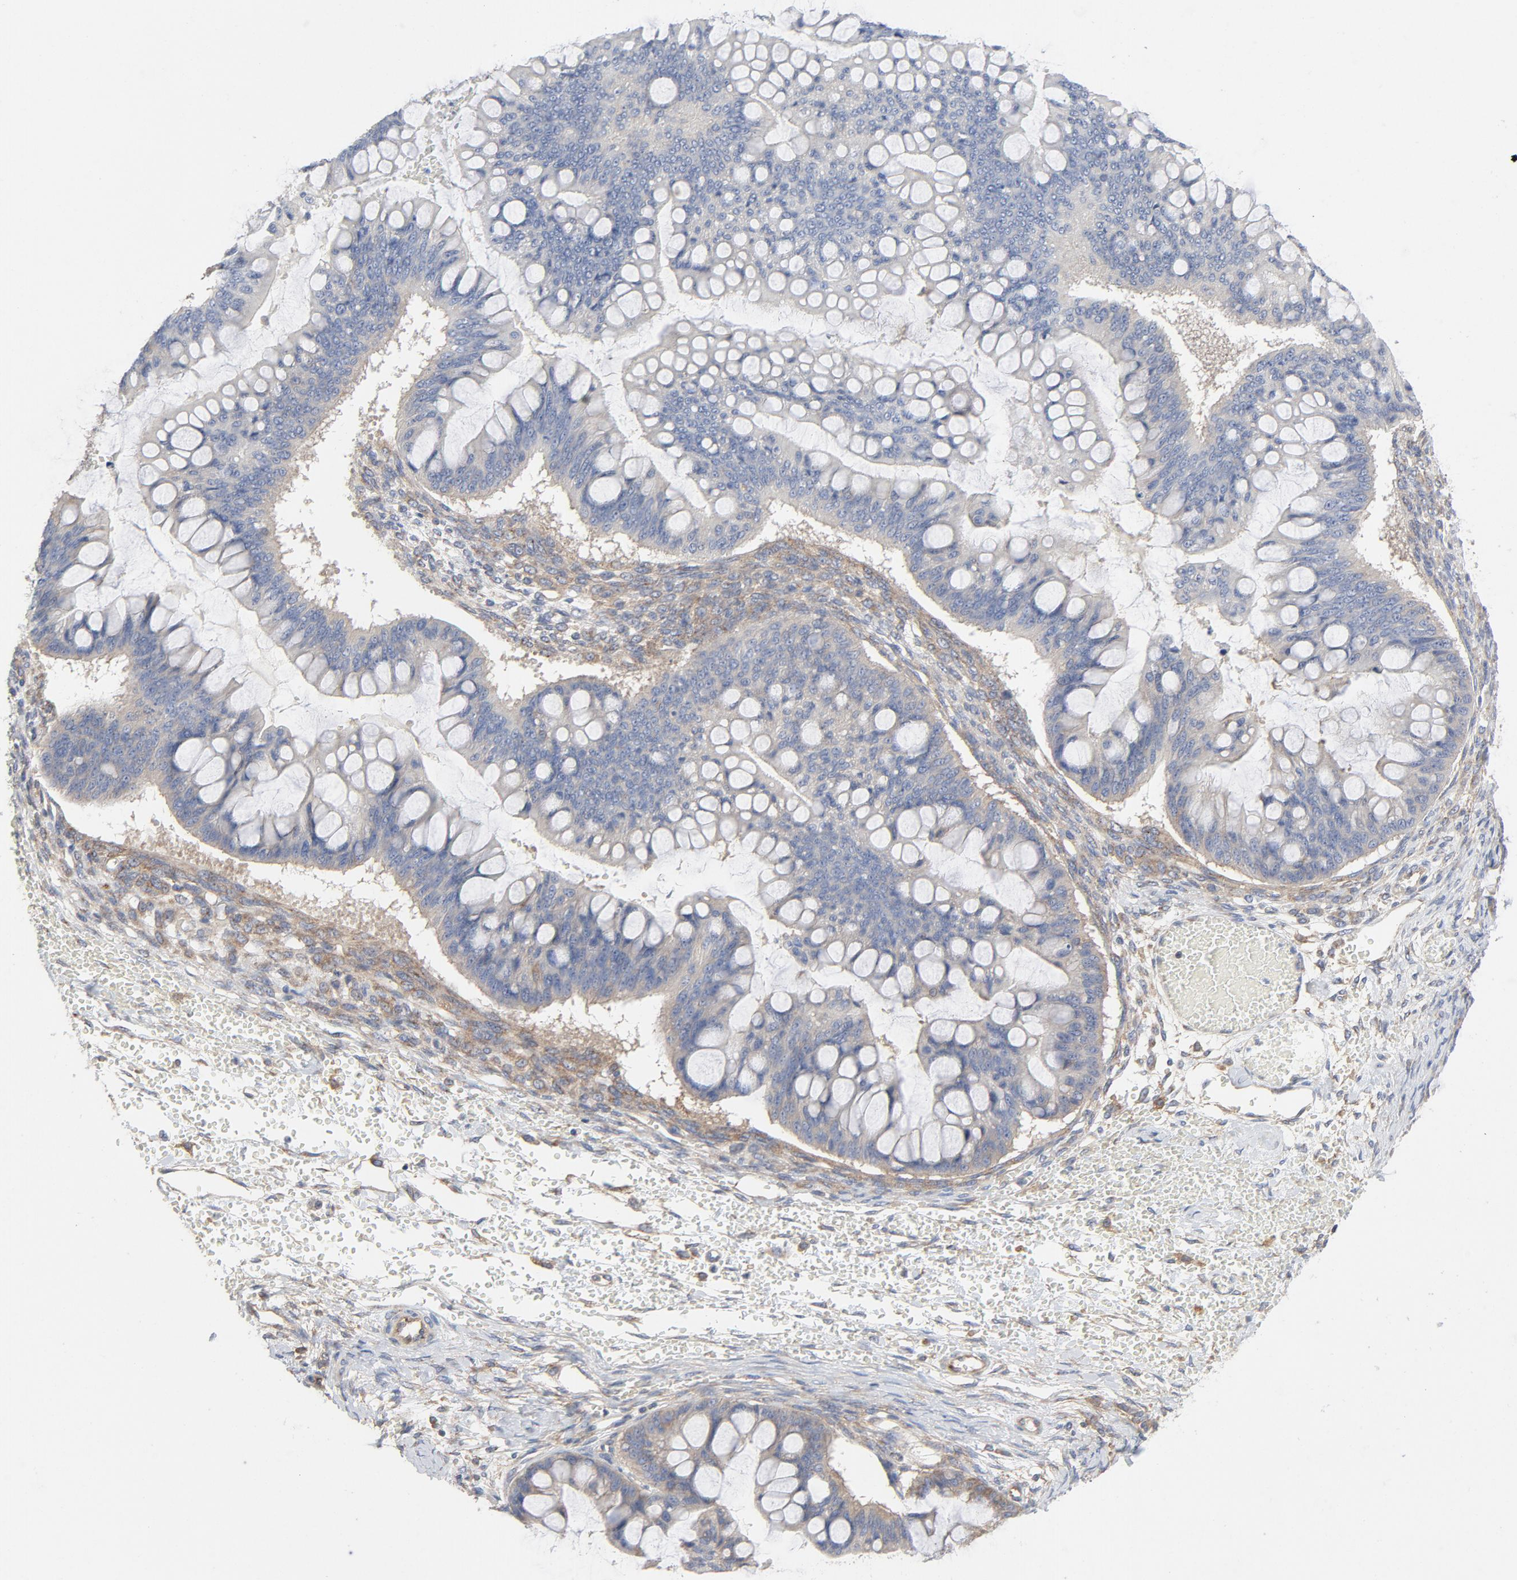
{"staining": {"intensity": "weak", "quantity": "25%-75%", "location": "cytoplasmic/membranous"}, "tissue": "ovarian cancer", "cell_type": "Tumor cells", "image_type": "cancer", "snomed": [{"axis": "morphology", "description": "Cystadenocarcinoma, mucinous, NOS"}, {"axis": "topography", "description": "Ovary"}], "caption": "The photomicrograph demonstrates immunohistochemical staining of ovarian cancer. There is weak cytoplasmic/membranous staining is present in about 25%-75% of tumor cells. The protein of interest is shown in brown color, while the nuclei are stained blue.", "gene": "RABEP1", "patient": {"sex": "female", "age": 73}}